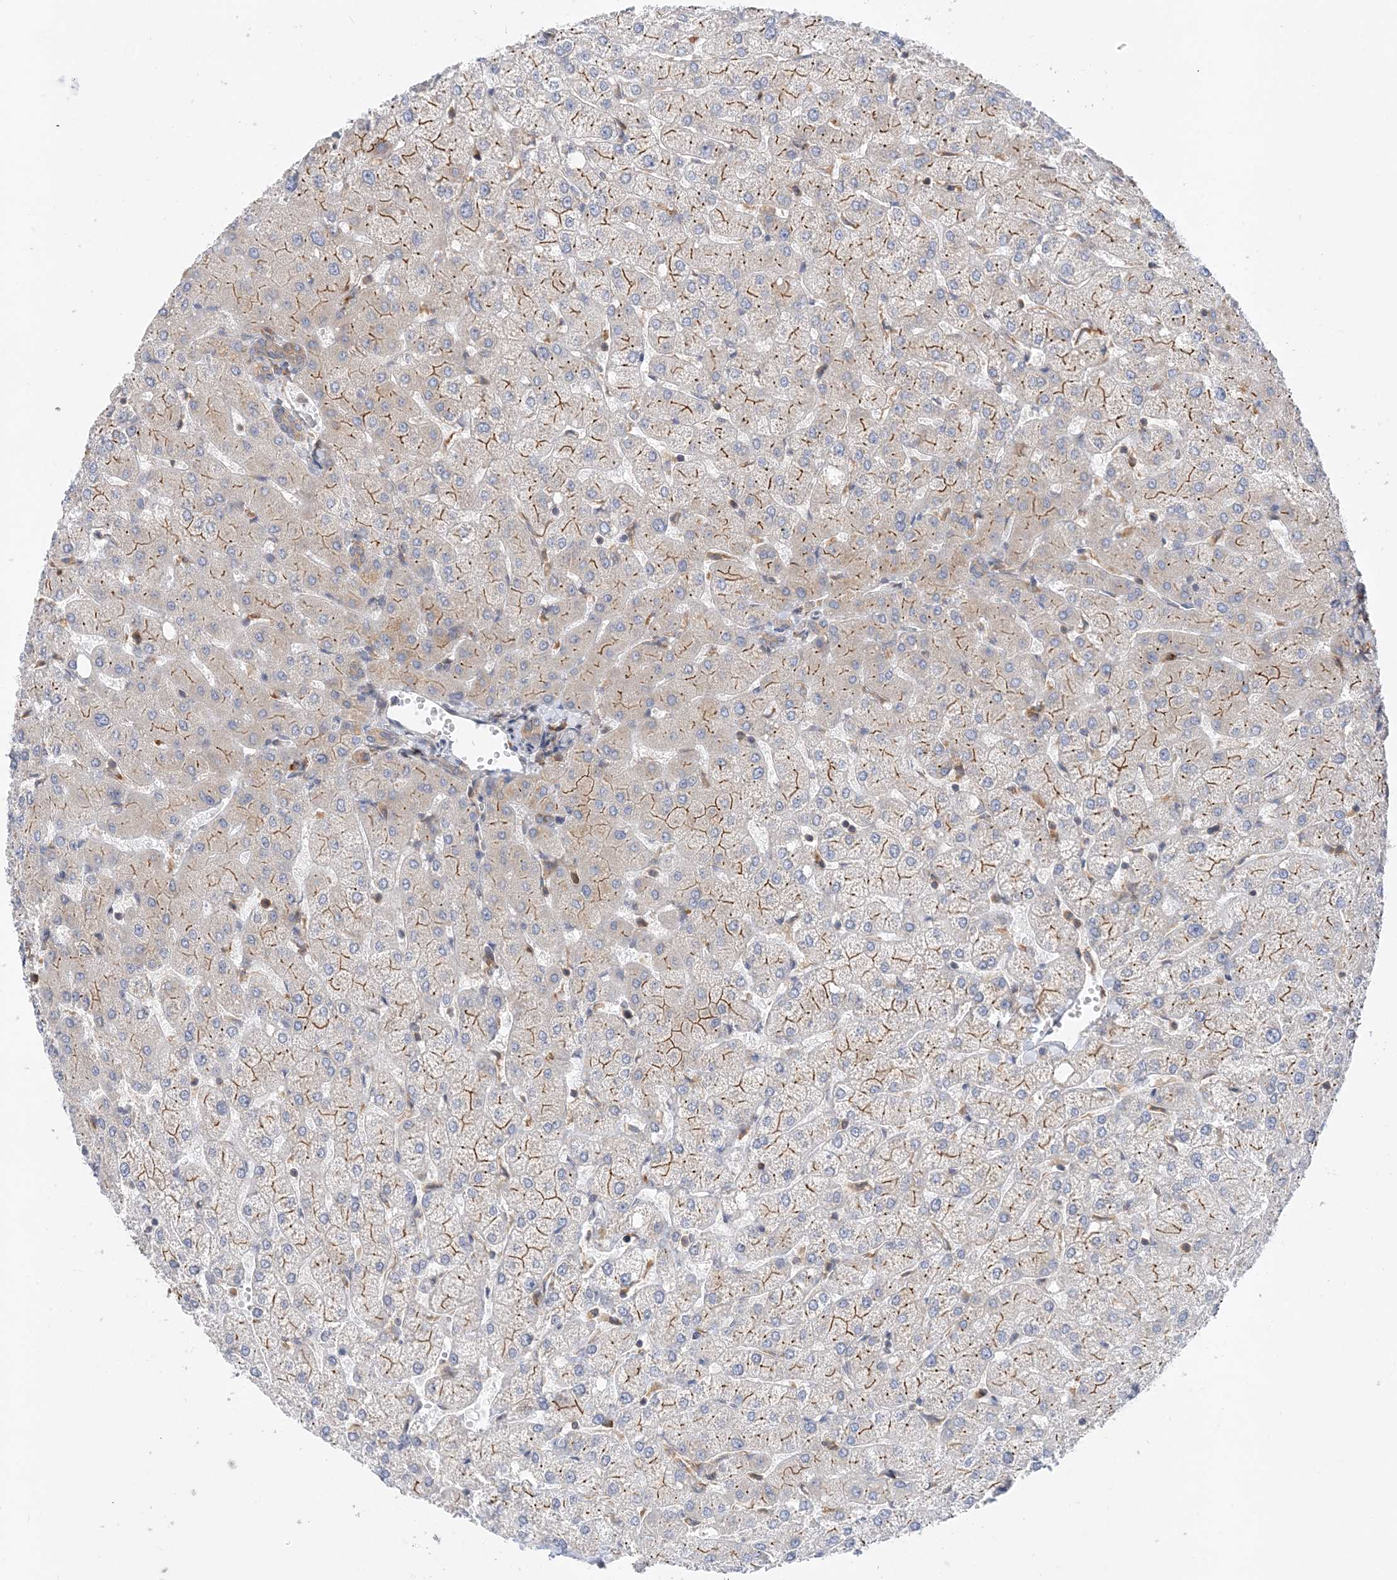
{"staining": {"intensity": "weak", "quantity": "25%-75%", "location": "cytoplasmic/membranous"}, "tissue": "liver", "cell_type": "Cholangiocytes", "image_type": "normal", "snomed": [{"axis": "morphology", "description": "Normal tissue, NOS"}, {"axis": "topography", "description": "Liver"}], "caption": "Immunohistochemistry histopathology image of benign liver: human liver stained using immunohistochemistry (IHC) exhibits low levels of weak protein expression localized specifically in the cytoplasmic/membranous of cholangiocytes, appearing as a cytoplasmic/membranous brown color.", "gene": "LARP4B", "patient": {"sex": "female", "age": 54}}